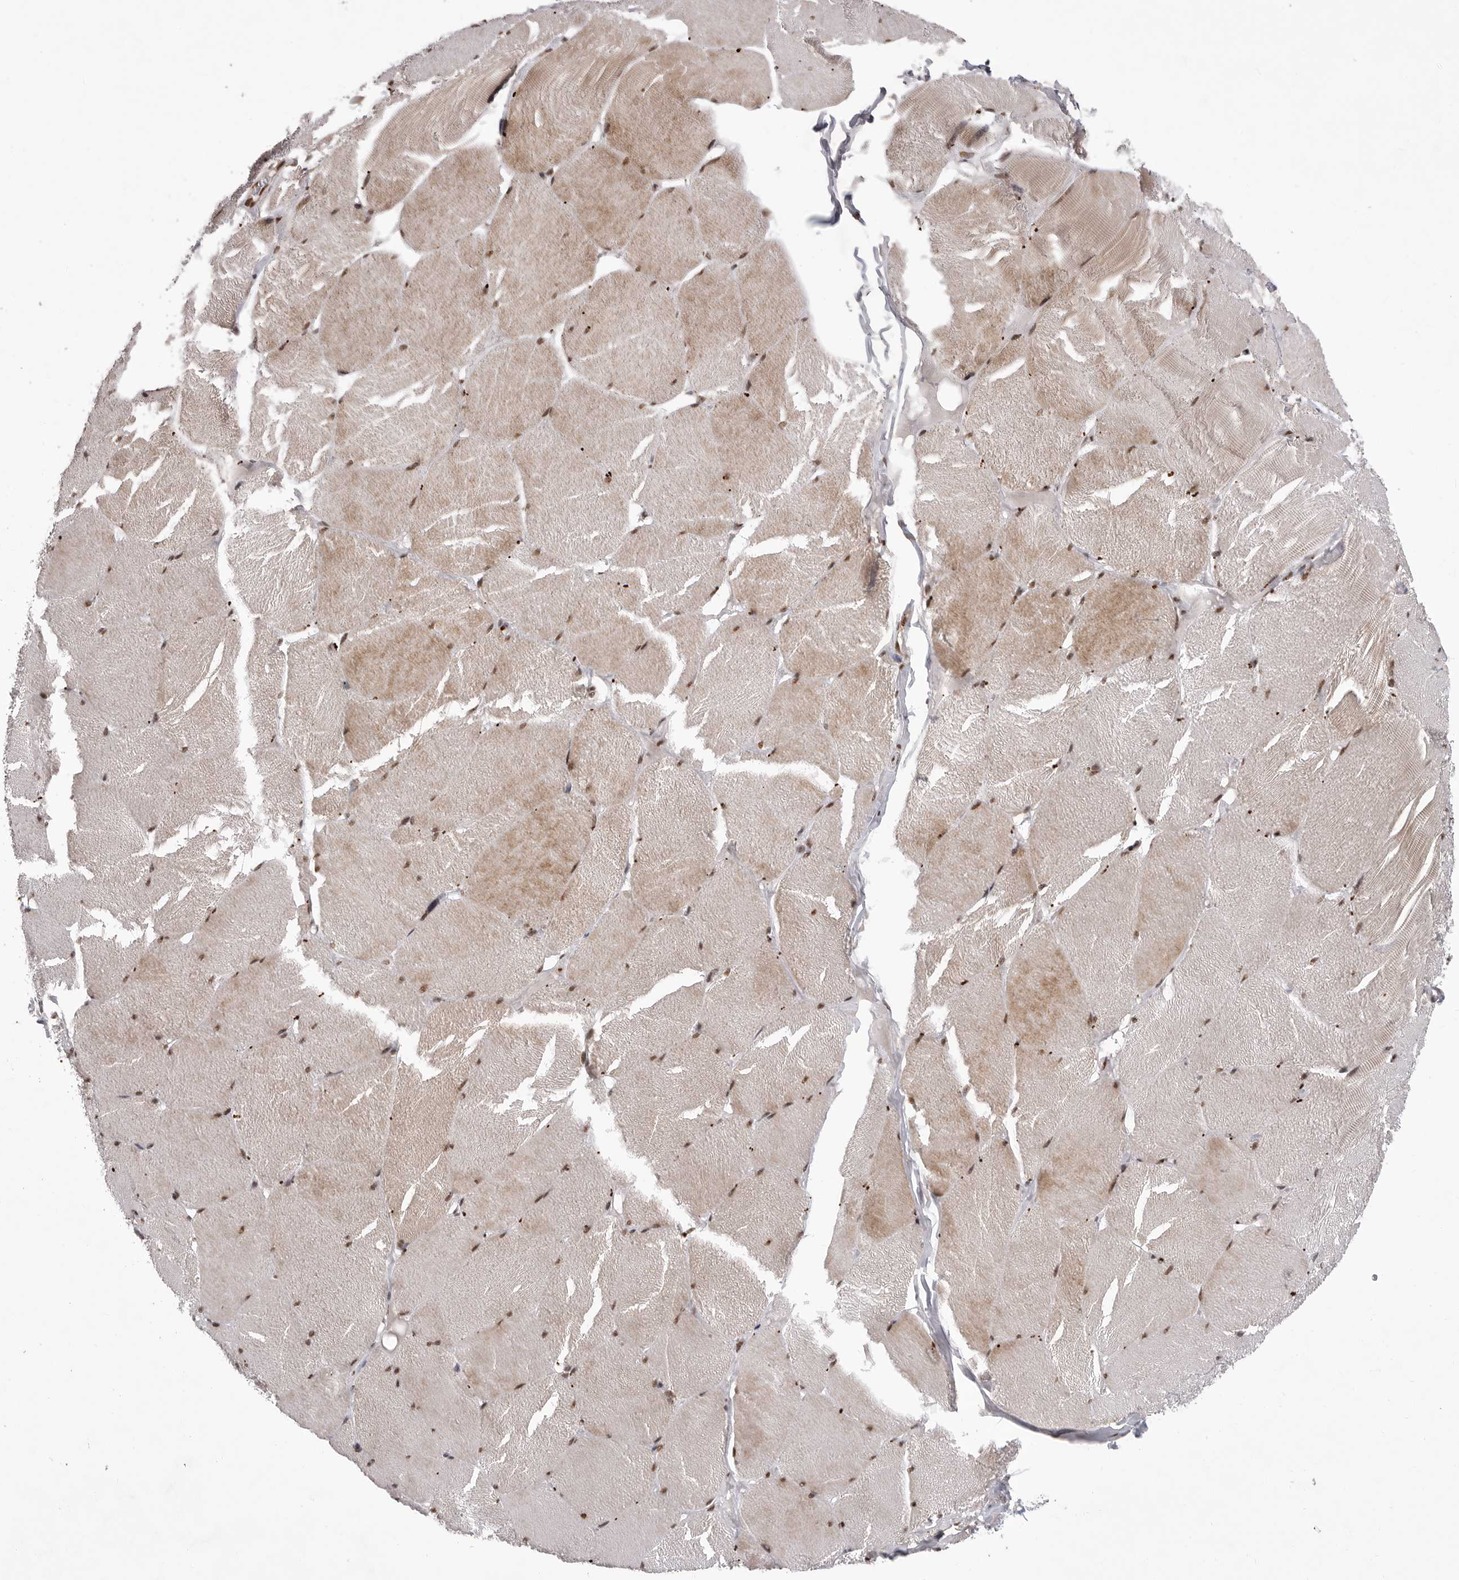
{"staining": {"intensity": "moderate", "quantity": ">75%", "location": "cytoplasmic/membranous,nuclear"}, "tissue": "skeletal muscle", "cell_type": "Myocytes", "image_type": "normal", "snomed": [{"axis": "morphology", "description": "Normal tissue, NOS"}, {"axis": "topography", "description": "Skin"}, {"axis": "topography", "description": "Skeletal muscle"}], "caption": "Myocytes reveal moderate cytoplasmic/membranous,nuclear positivity in approximately >75% of cells in benign skeletal muscle.", "gene": "PPP1R8", "patient": {"sex": "male", "age": 83}}